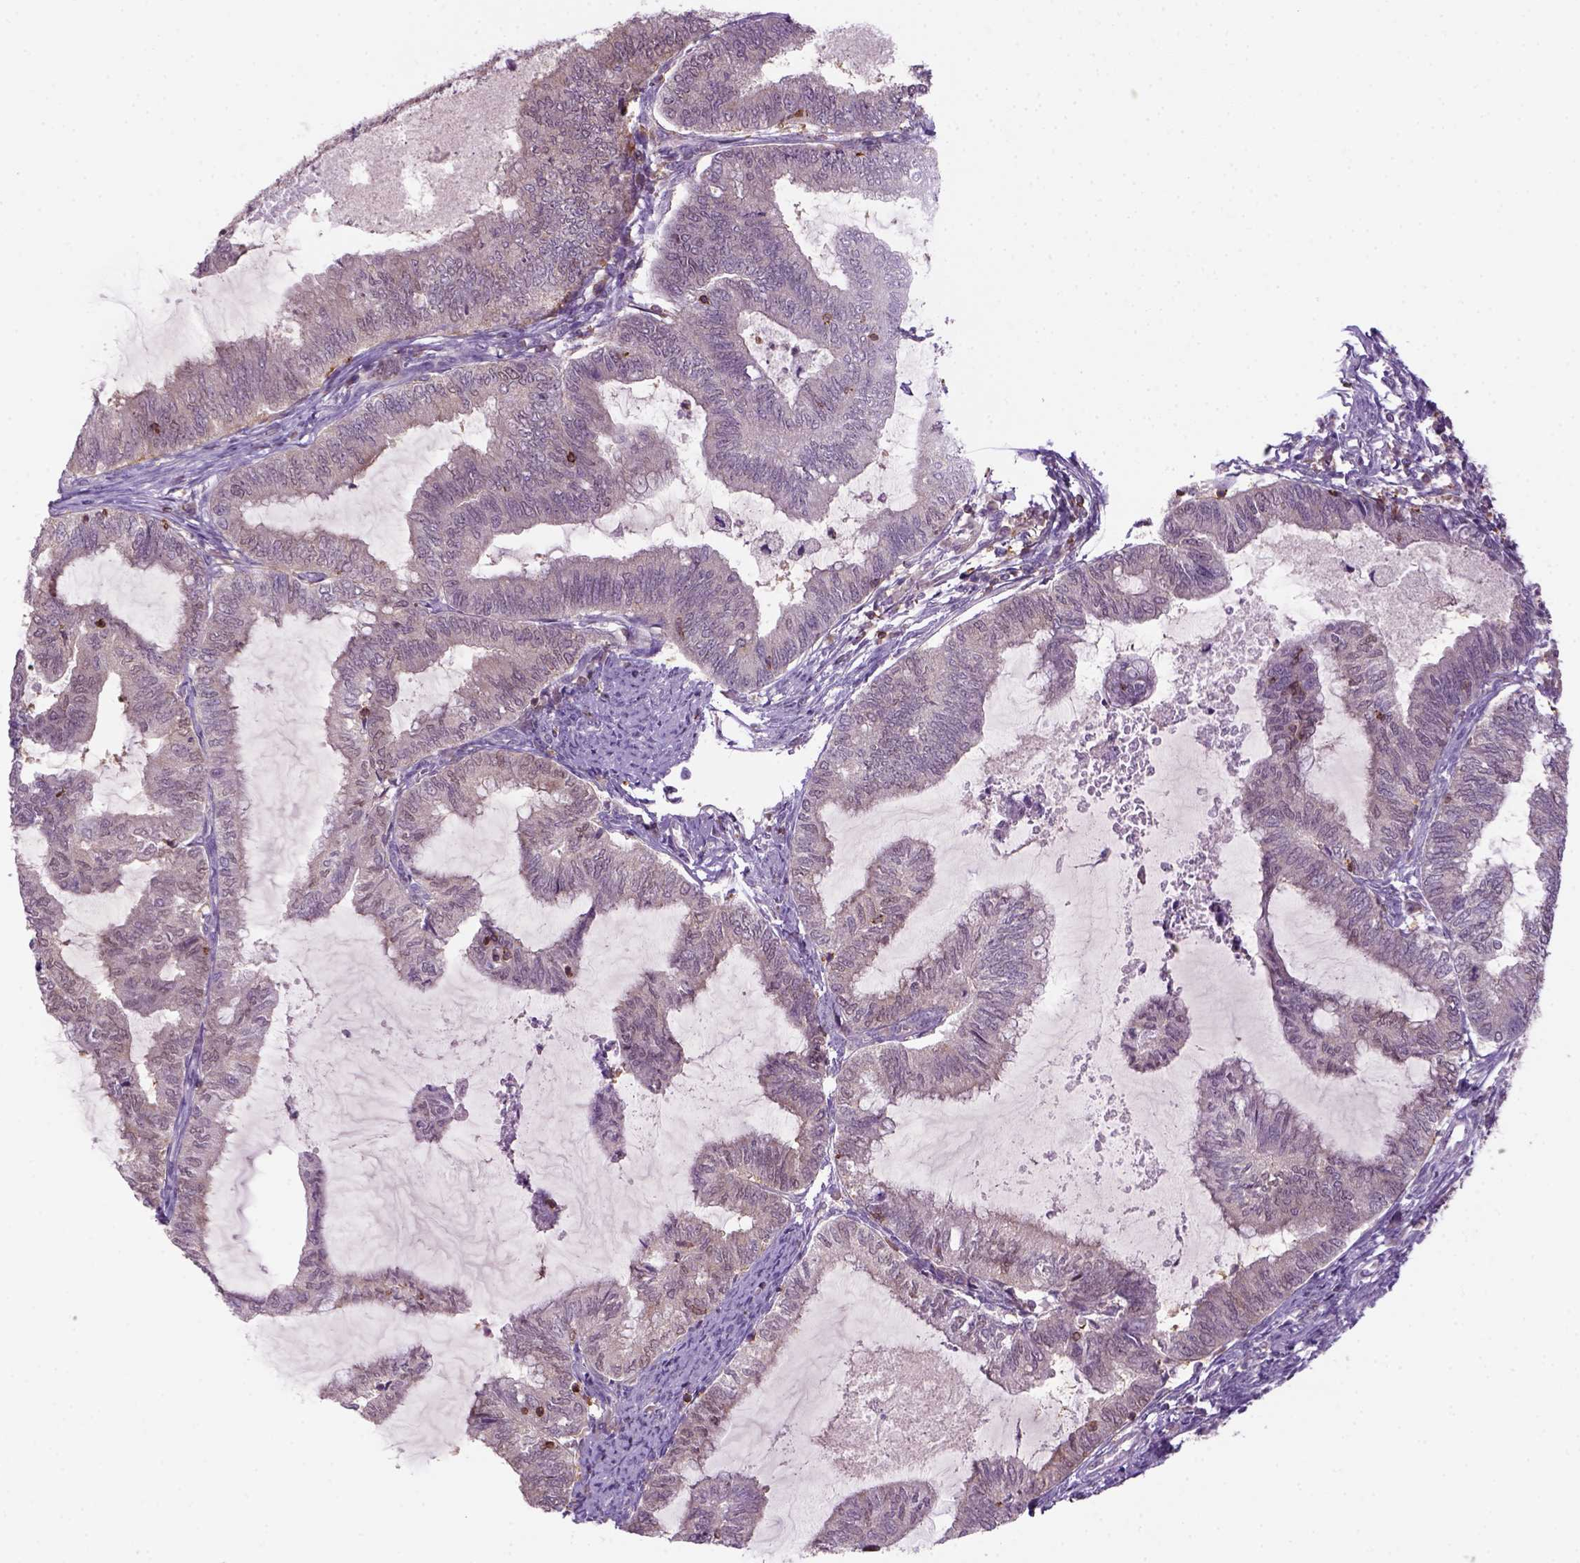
{"staining": {"intensity": "negative", "quantity": "none", "location": "none"}, "tissue": "endometrial cancer", "cell_type": "Tumor cells", "image_type": "cancer", "snomed": [{"axis": "morphology", "description": "Adenocarcinoma, NOS"}, {"axis": "topography", "description": "Endometrium"}], "caption": "DAB immunohistochemical staining of adenocarcinoma (endometrial) shows no significant staining in tumor cells. Brightfield microscopy of IHC stained with DAB (3,3'-diaminobenzidine) (brown) and hematoxylin (blue), captured at high magnification.", "gene": "GOT1", "patient": {"sex": "female", "age": 79}}